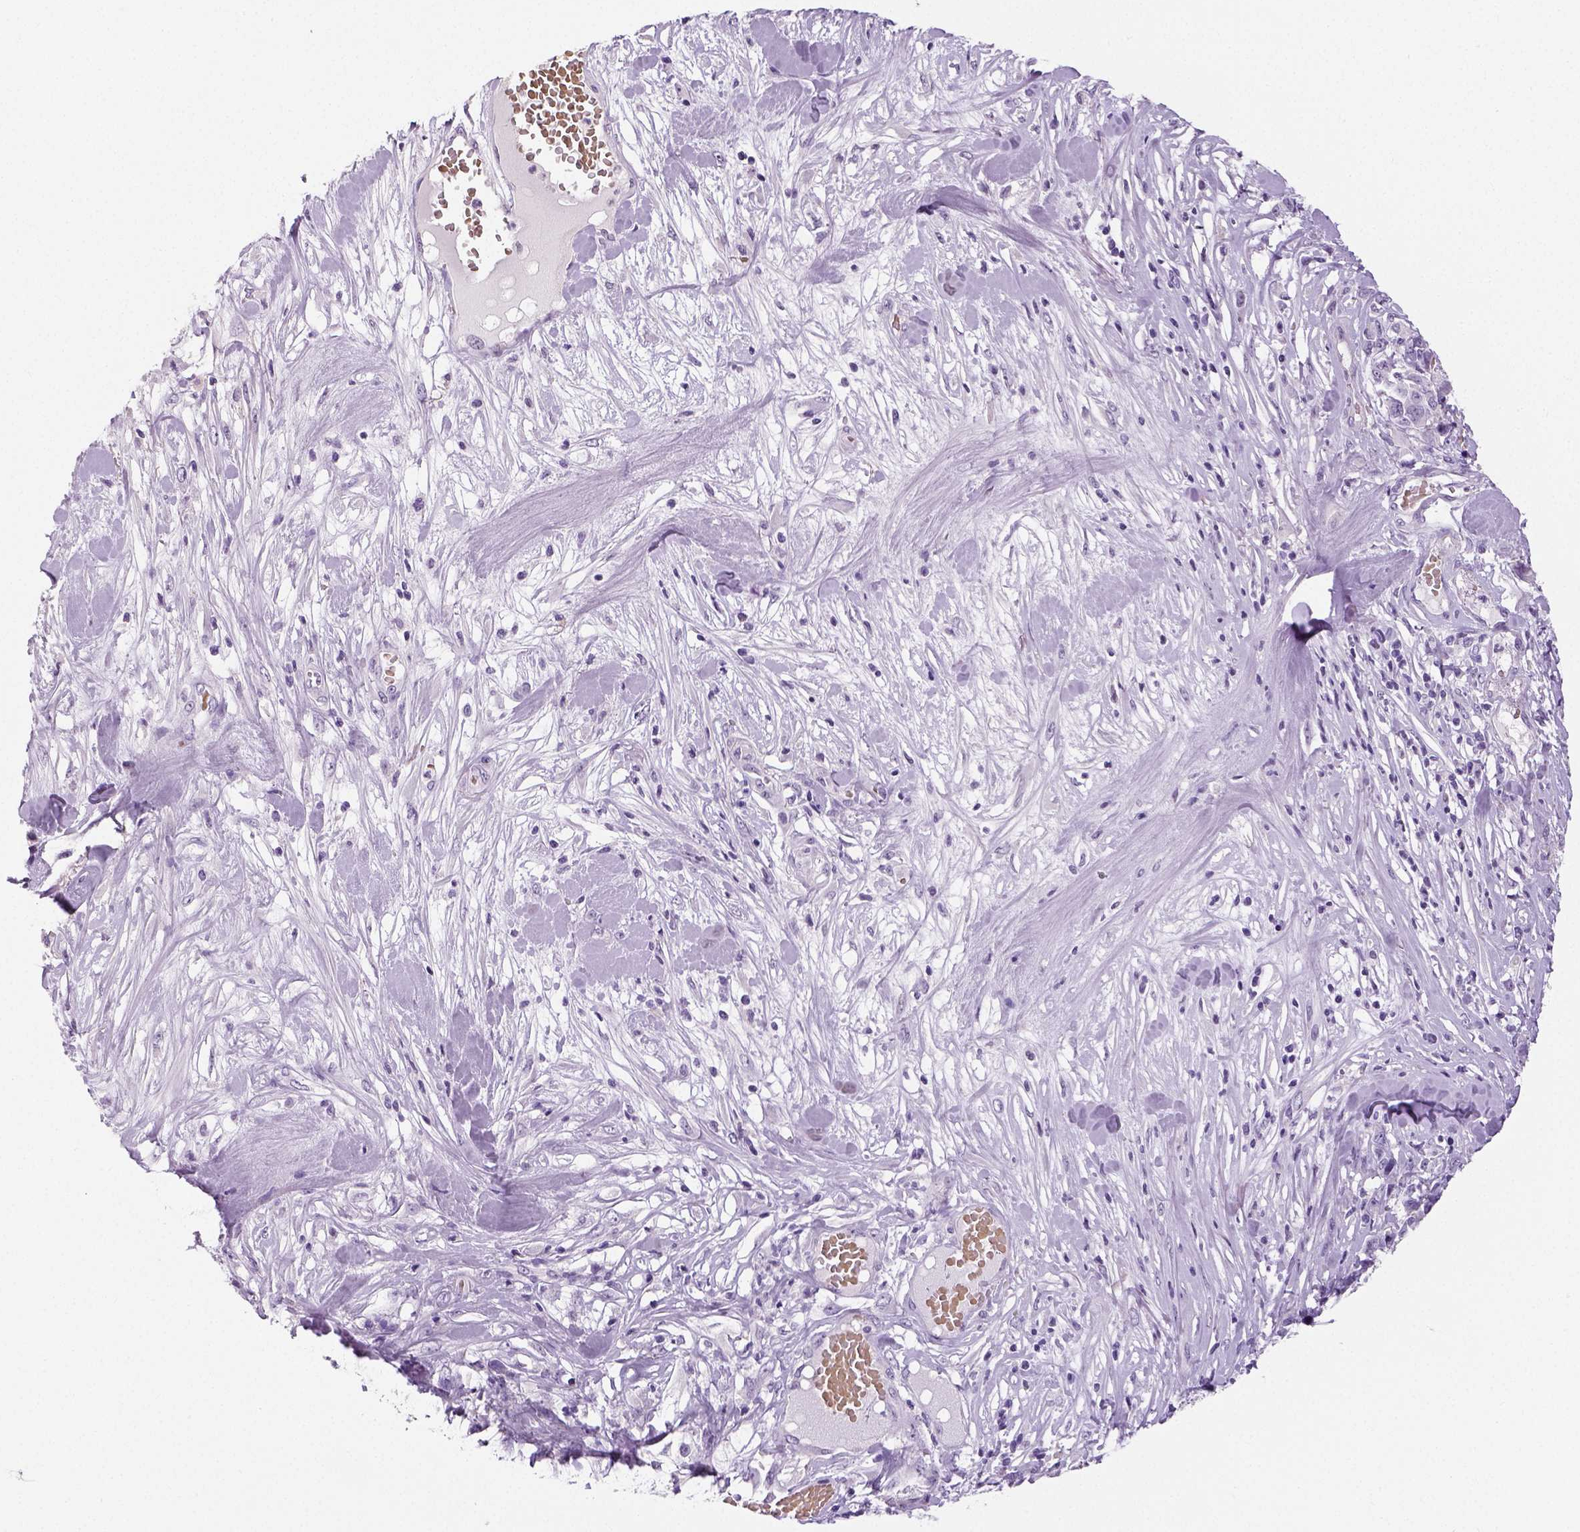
{"staining": {"intensity": "negative", "quantity": "none", "location": "none"}, "tissue": "melanoma", "cell_type": "Tumor cells", "image_type": "cancer", "snomed": [{"axis": "morphology", "description": "Malignant melanoma, Metastatic site"}, {"axis": "topography", "description": "Skin"}], "caption": "Protein analysis of malignant melanoma (metastatic site) exhibits no significant positivity in tumor cells. Nuclei are stained in blue.", "gene": "TSPAN7", "patient": {"sex": "male", "age": 84}}